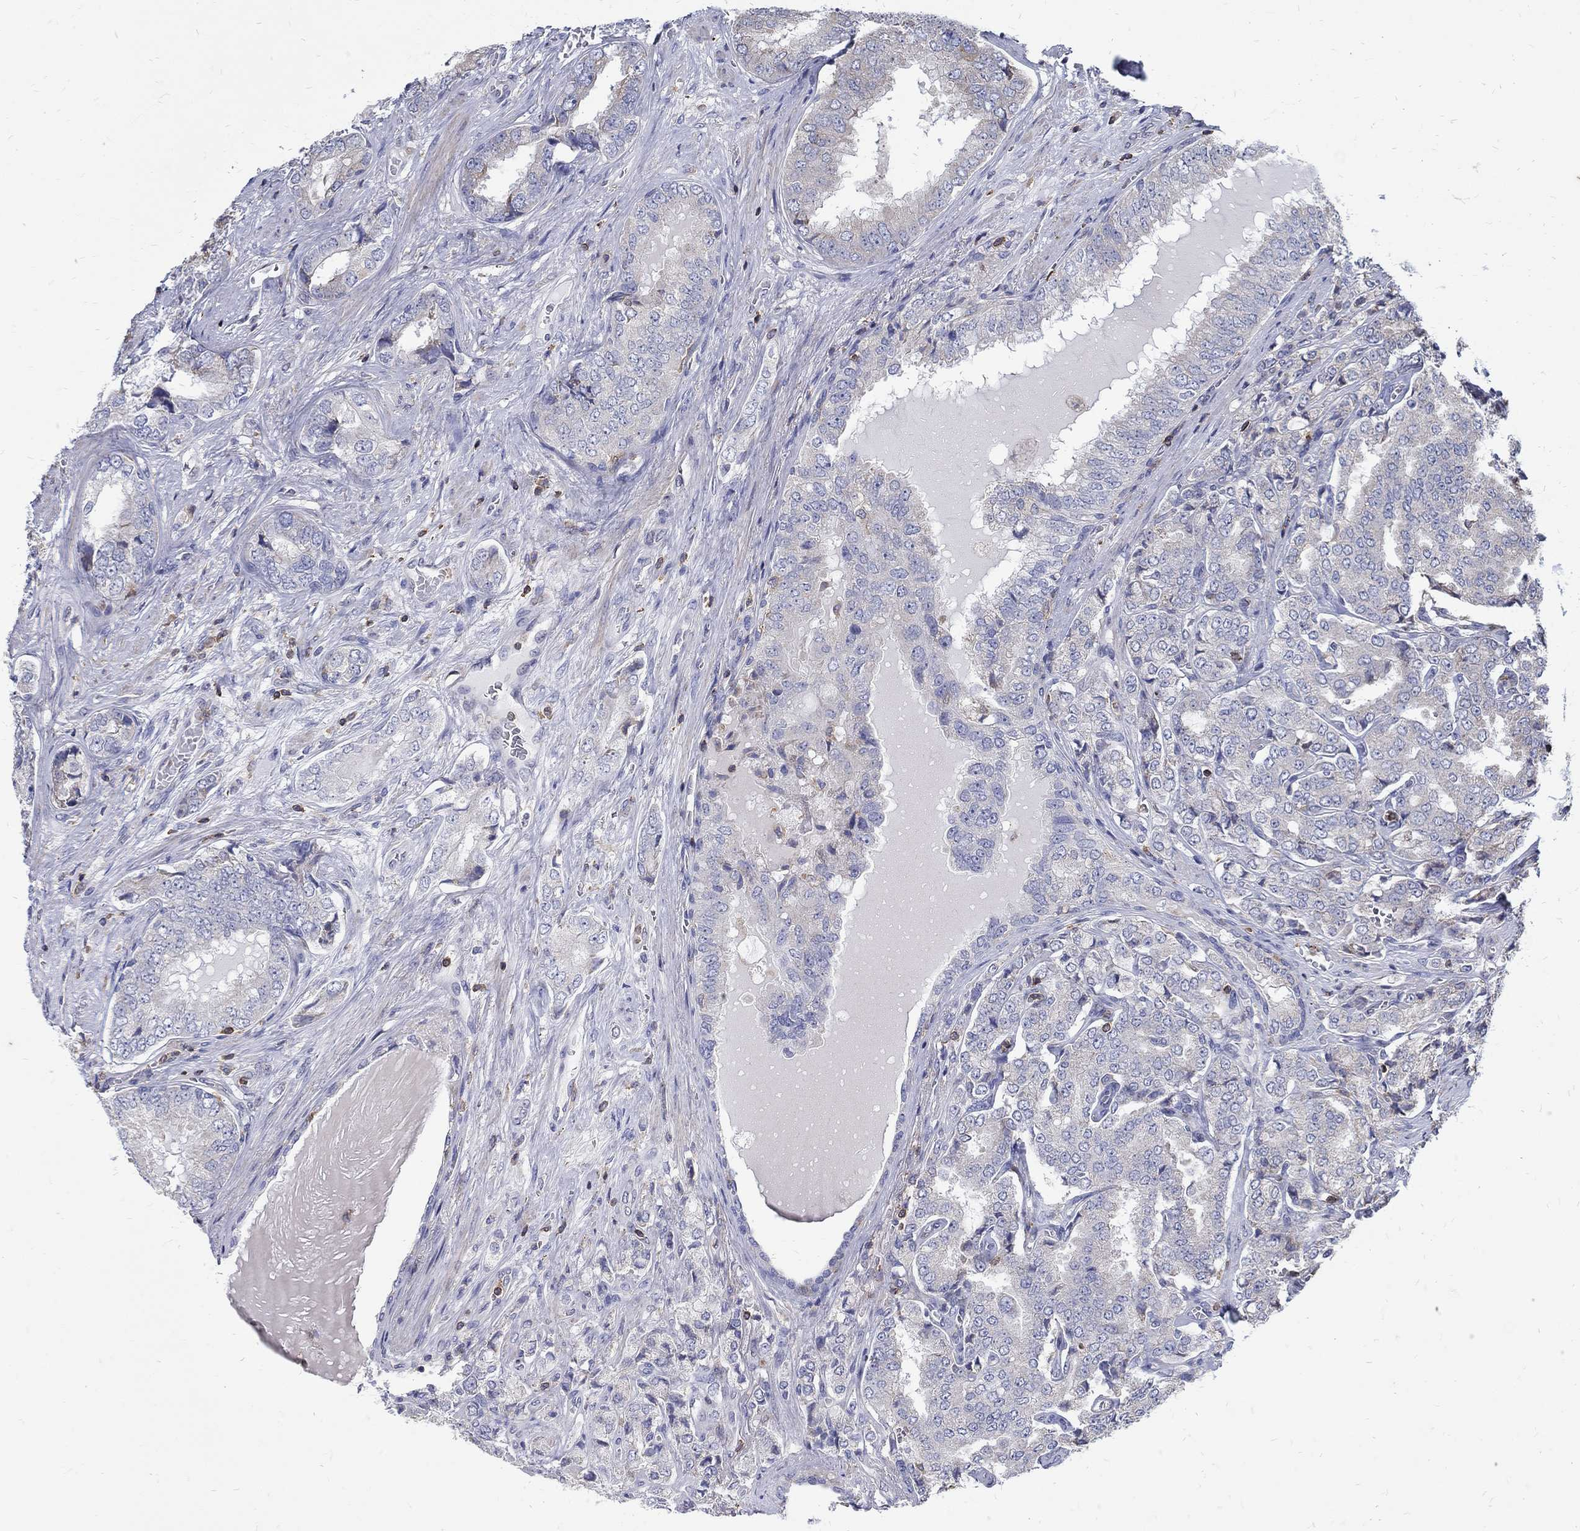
{"staining": {"intensity": "negative", "quantity": "none", "location": "none"}, "tissue": "prostate cancer", "cell_type": "Tumor cells", "image_type": "cancer", "snomed": [{"axis": "morphology", "description": "Adenocarcinoma, NOS"}, {"axis": "topography", "description": "Prostate"}], "caption": "Immunohistochemical staining of prostate adenocarcinoma shows no significant positivity in tumor cells. (DAB (3,3'-diaminobenzidine) IHC, high magnification).", "gene": "AGAP2", "patient": {"sex": "male", "age": 65}}